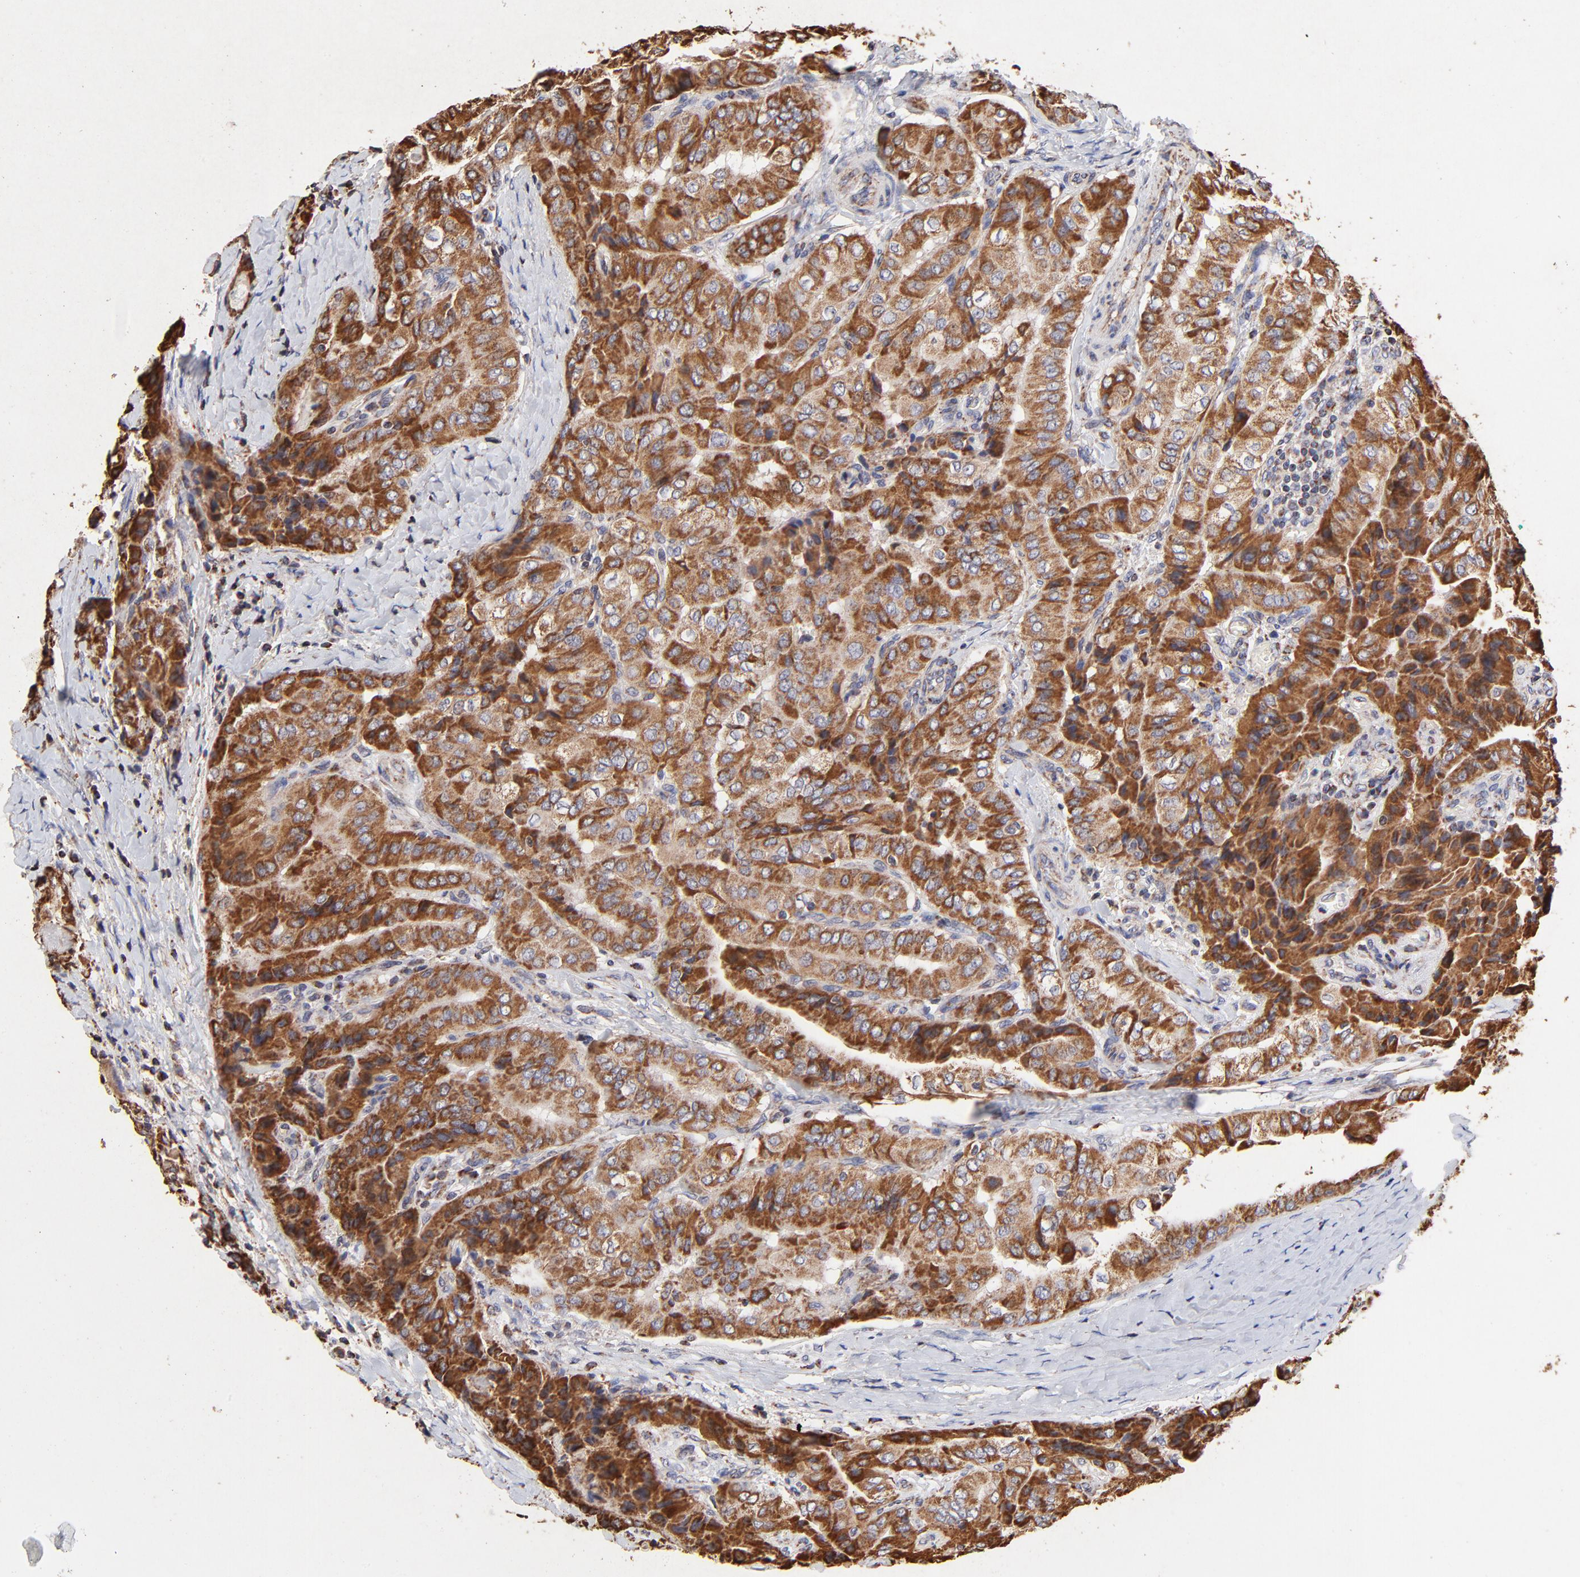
{"staining": {"intensity": "strong", "quantity": ">75%", "location": "cytoplasmic/membranous"}, "tissue": "thyroid cancer", "cell_type": "Tumor cells", "image_type": "cancer", "snomed": [{"axis": "morphology", "description": "Papillary adenocarcinoma, NOS"}, {"axis": "topography", "description": "Thyroid gland"}], "caption": "Protein analysis of thyroid cancer (papillary adenocarcinoma) tissue displays strong cytoplasmic/membranous expression in approximately >75% of tumor cells. (DAB (3,3'-diaminobenzidine) IHC with brightfield microscopy, high magnification).", "gene": "SSBP1", "patient": {"sex": "female", "age": 71}}